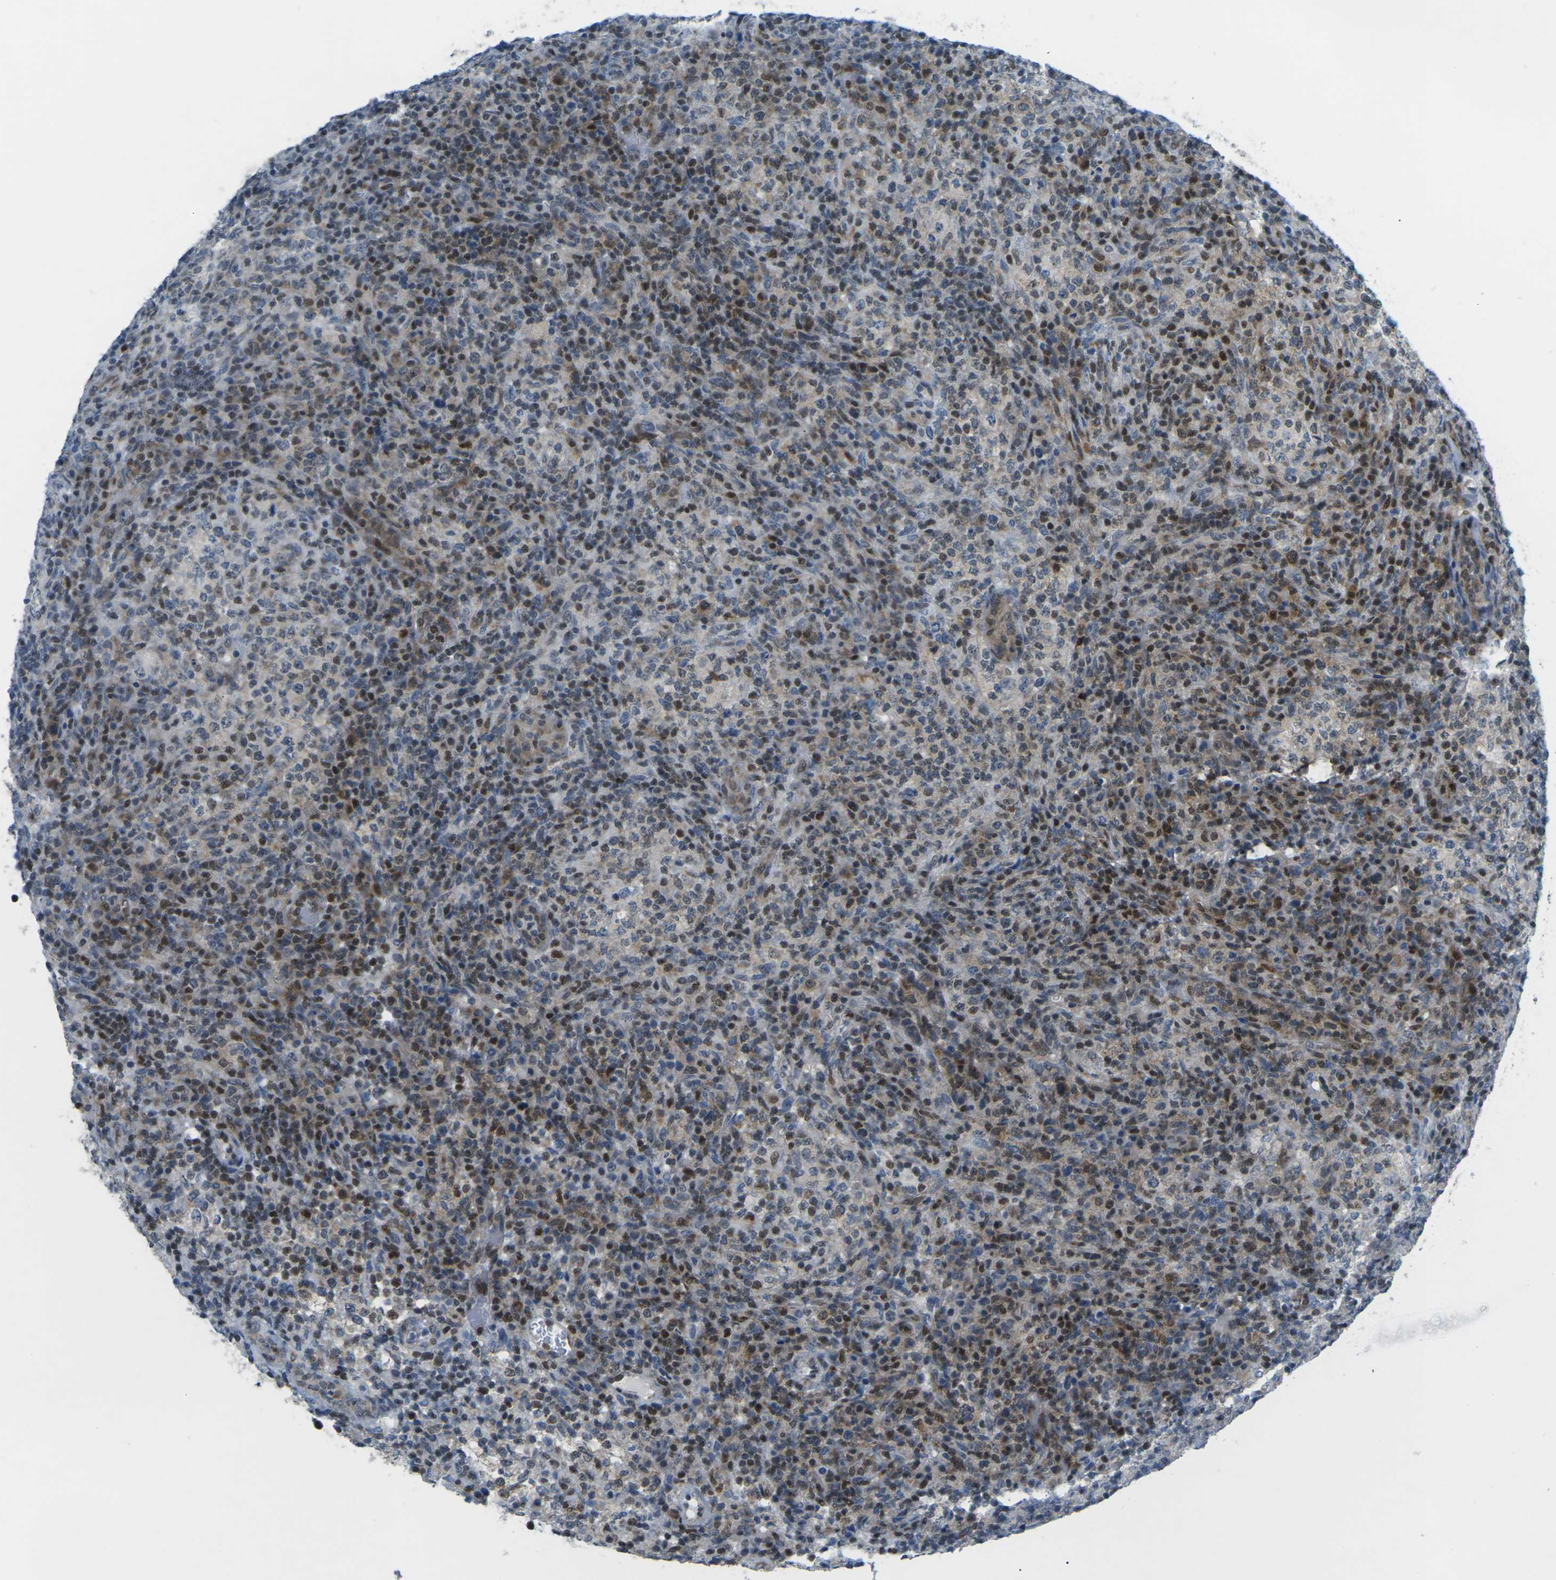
{"staining": {"intensity": "moderate", "quantity": "25%-75%", "location": "nuclear"}, "tissue": "lymphoma", "cell_type": "Tumor cells", "image_type": "cancer", "snomed": [{"axis": "morphology", "description": "Malignant lymphoma, non-Hodgkin's type, High grade"}, {"axis": "topography", "description": "Lymph node"}], "caption": "An image of high-grade malignant lymphoma, non-Hodgkin's type stained for a protein shows moderate nuclear brown staining in tumor cells.", "gene": "MBNL1", "patient": {"sex": "female", "age": 76}}